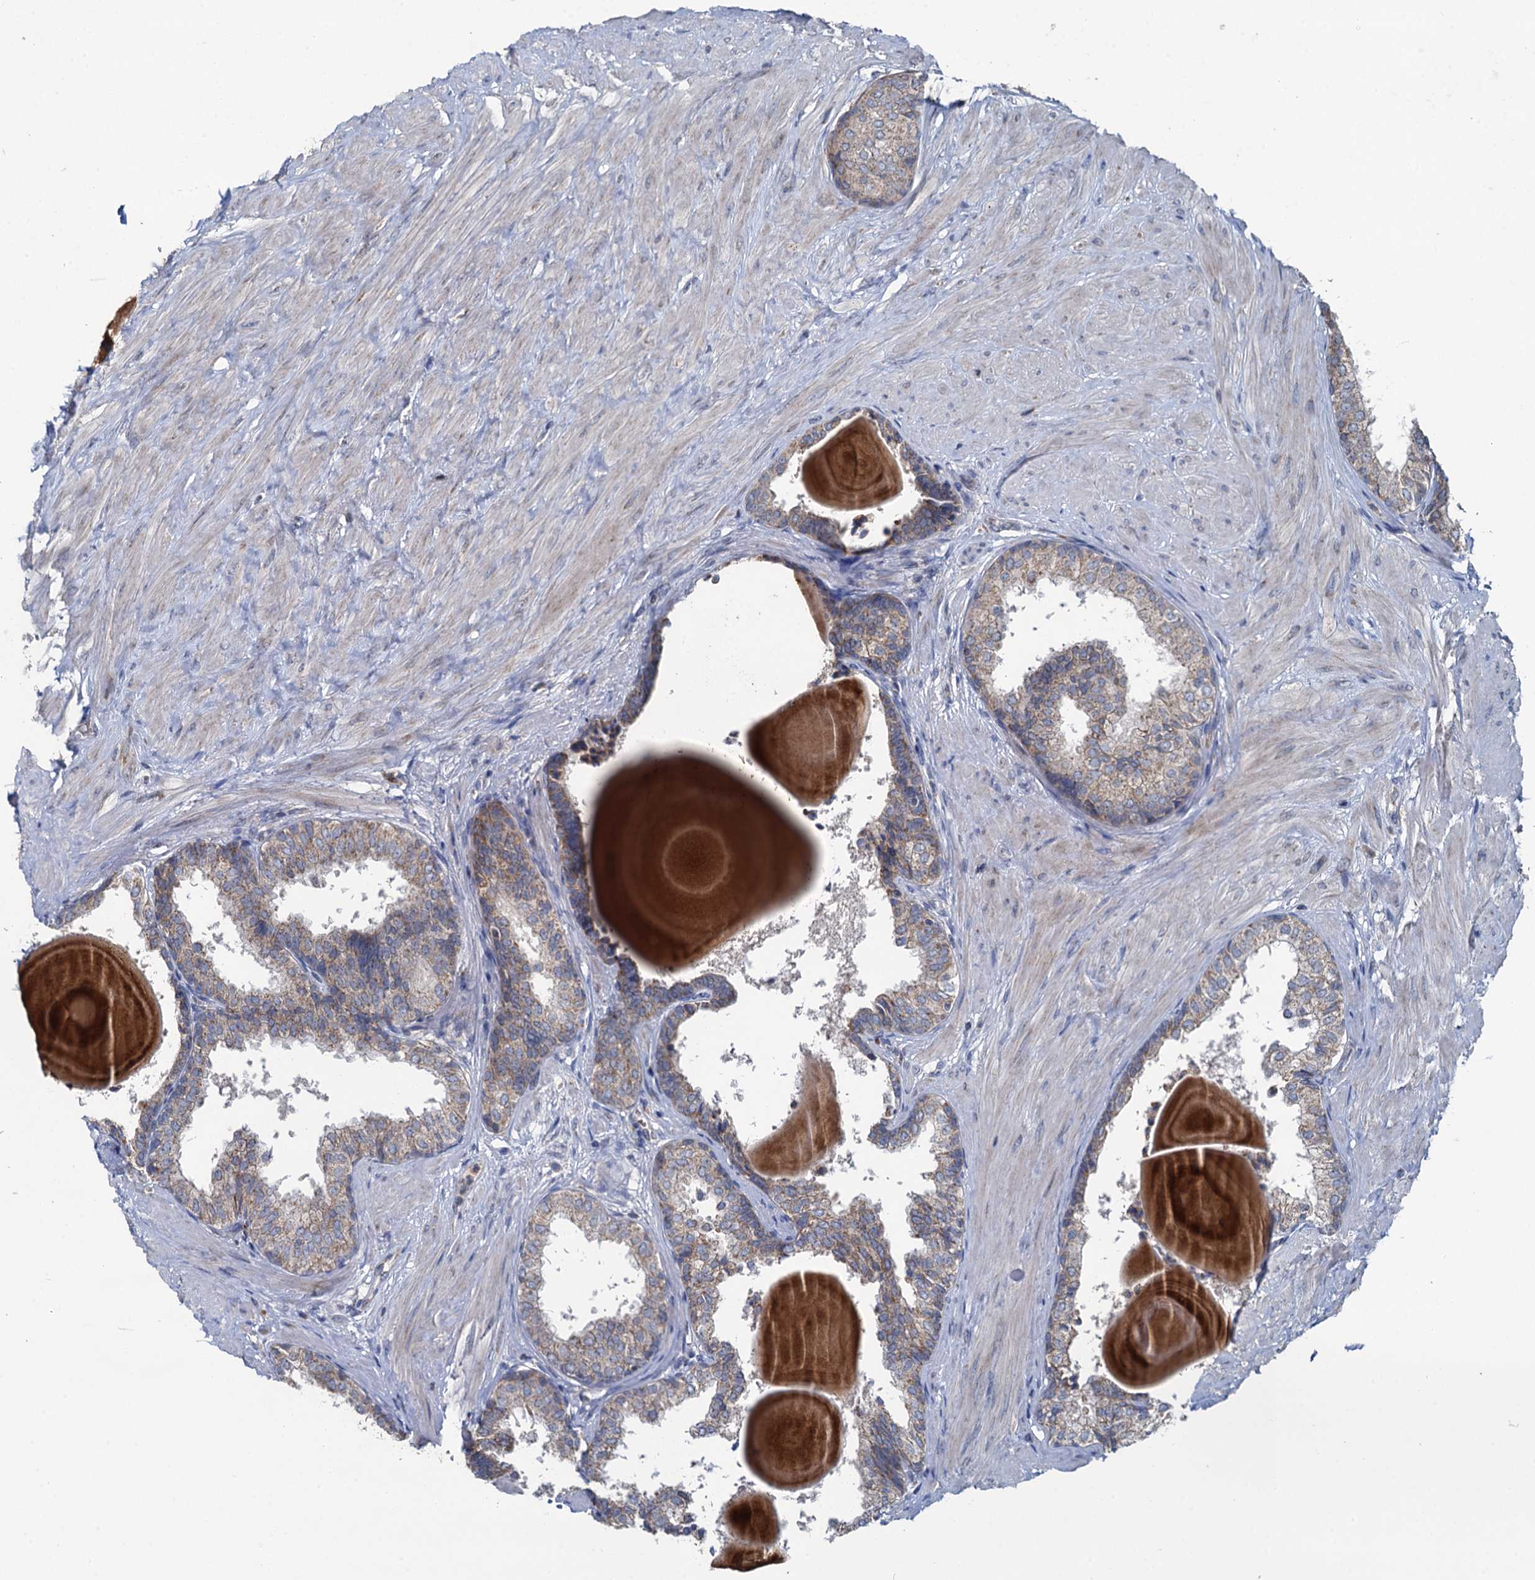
{"staining": {"intensity": "moderate", "quantity": ">75%", "location": "cytoplasmic/membranous"}, "tissue": "prostate", "cell_type": "Glandular cells", "image_type": "normal", "snomed": [{"axis": "morphology", "description": "Normal tissue, NOS"}, {"axis": "topography", "description": "Prostate"}], "caption": "Protein staining of unremarkable prostate reveals moderate cytoplasmic/membranous expression in about >75% of glandular cells. (DAB IHC, brown staining for protein, blue staining for nuclei).", "gene": "METTL4", "patient": {"sex": "male", "age": 48}}